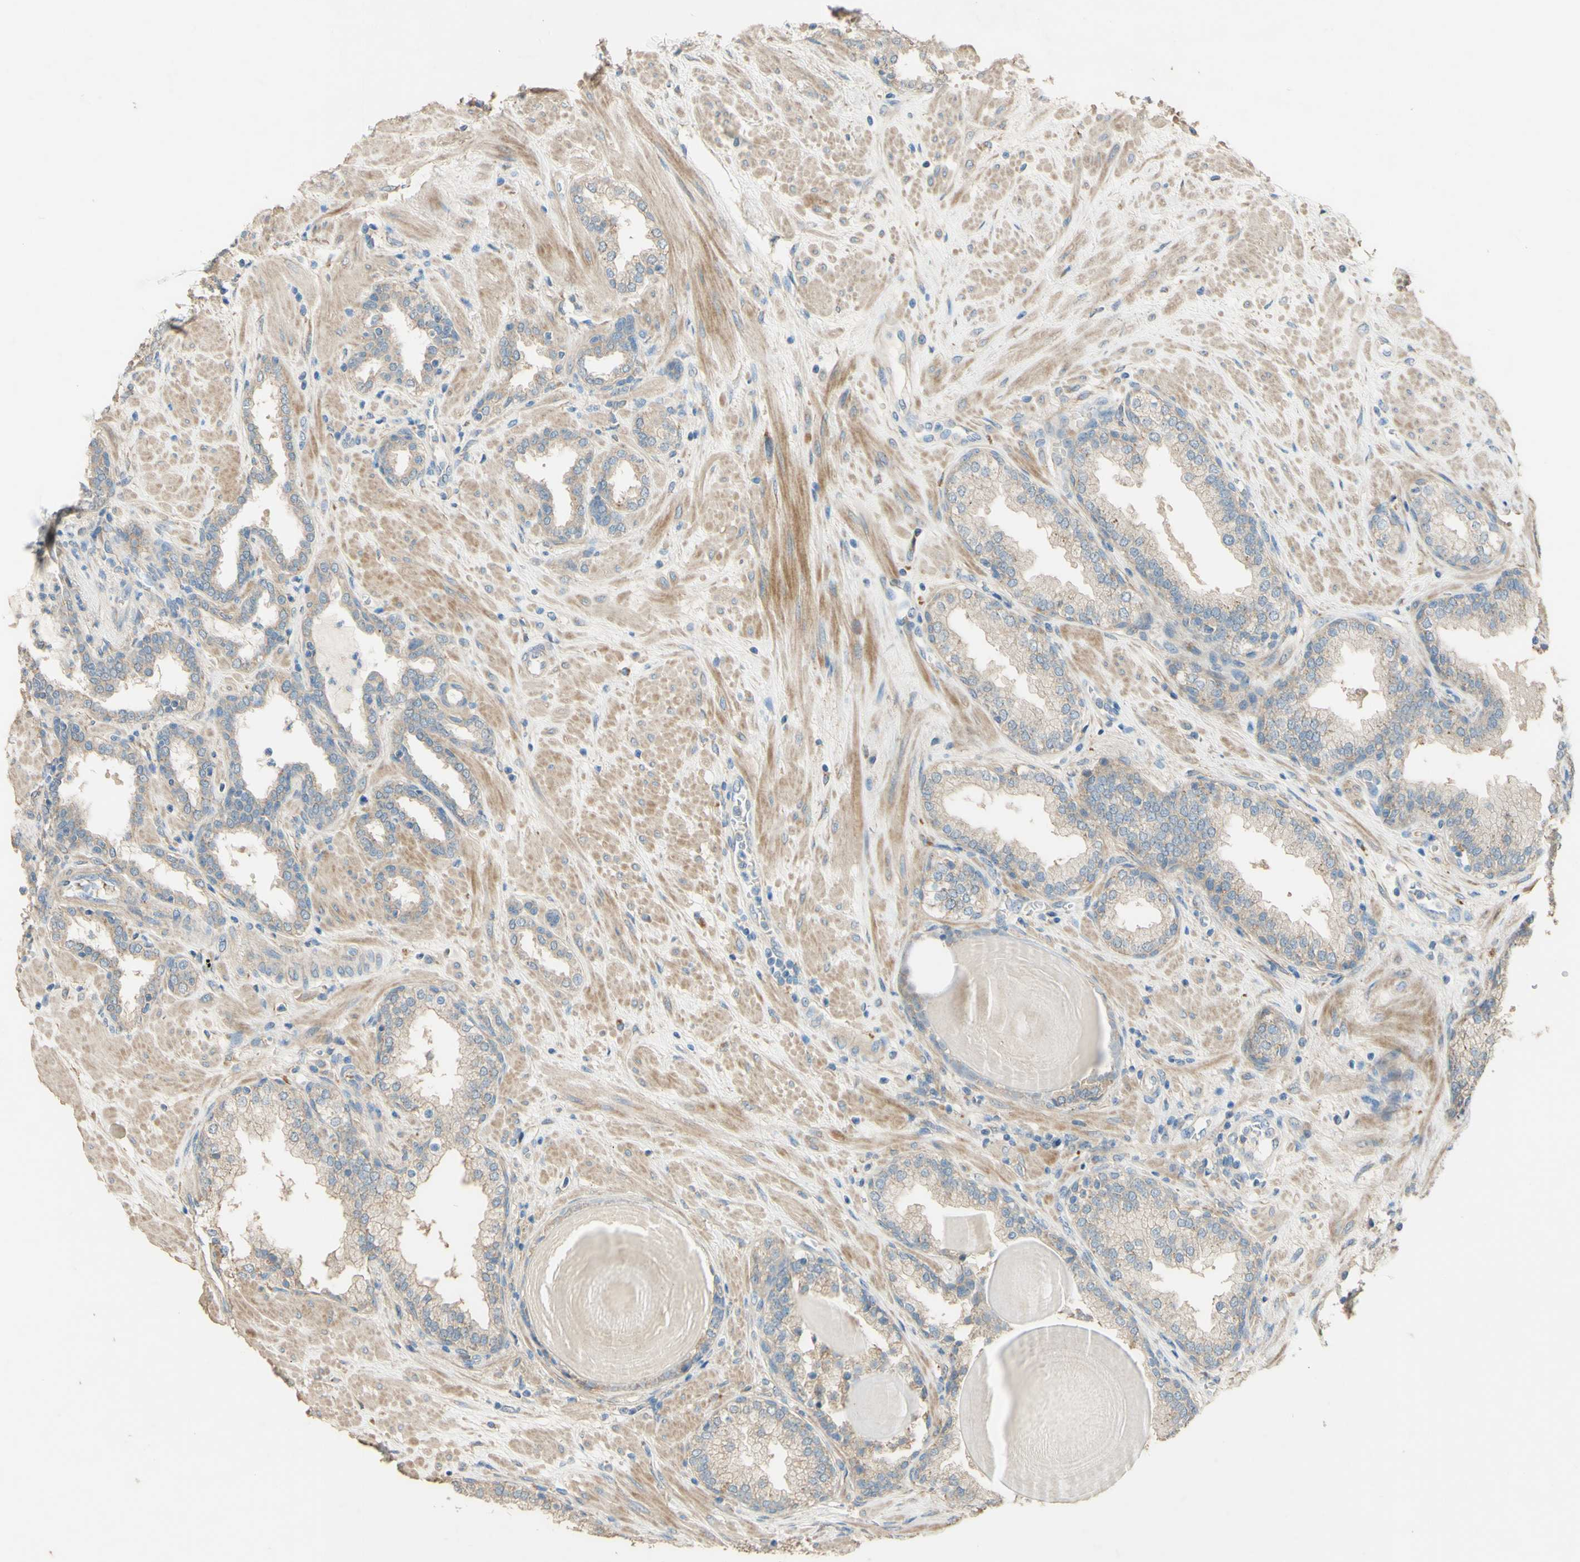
{"staining": {"intensity": "weak", "quantity": "25%-75%", "location": "cytoplasmic/membranous"}, "tissue": "prostate", "cell_type": "Glandular cells", "image_type": "normal", "snomed": [{"axis": "morphology", "description": "Normal tissue, NOS"}, {"axis": "topography", "description": "Prostate"}], "caption": "Protein expression analysis of normal prostate displays weak cytoplasmic/membranous positivity in approximately 25%-75% of glandular cells. The staining was performed using DAB, with brown indicating positive protein expression. Nuclei are stained blue with hematoxylin.", "gene": "DKK3", "patient": {"sex": "male", "age": 51}}